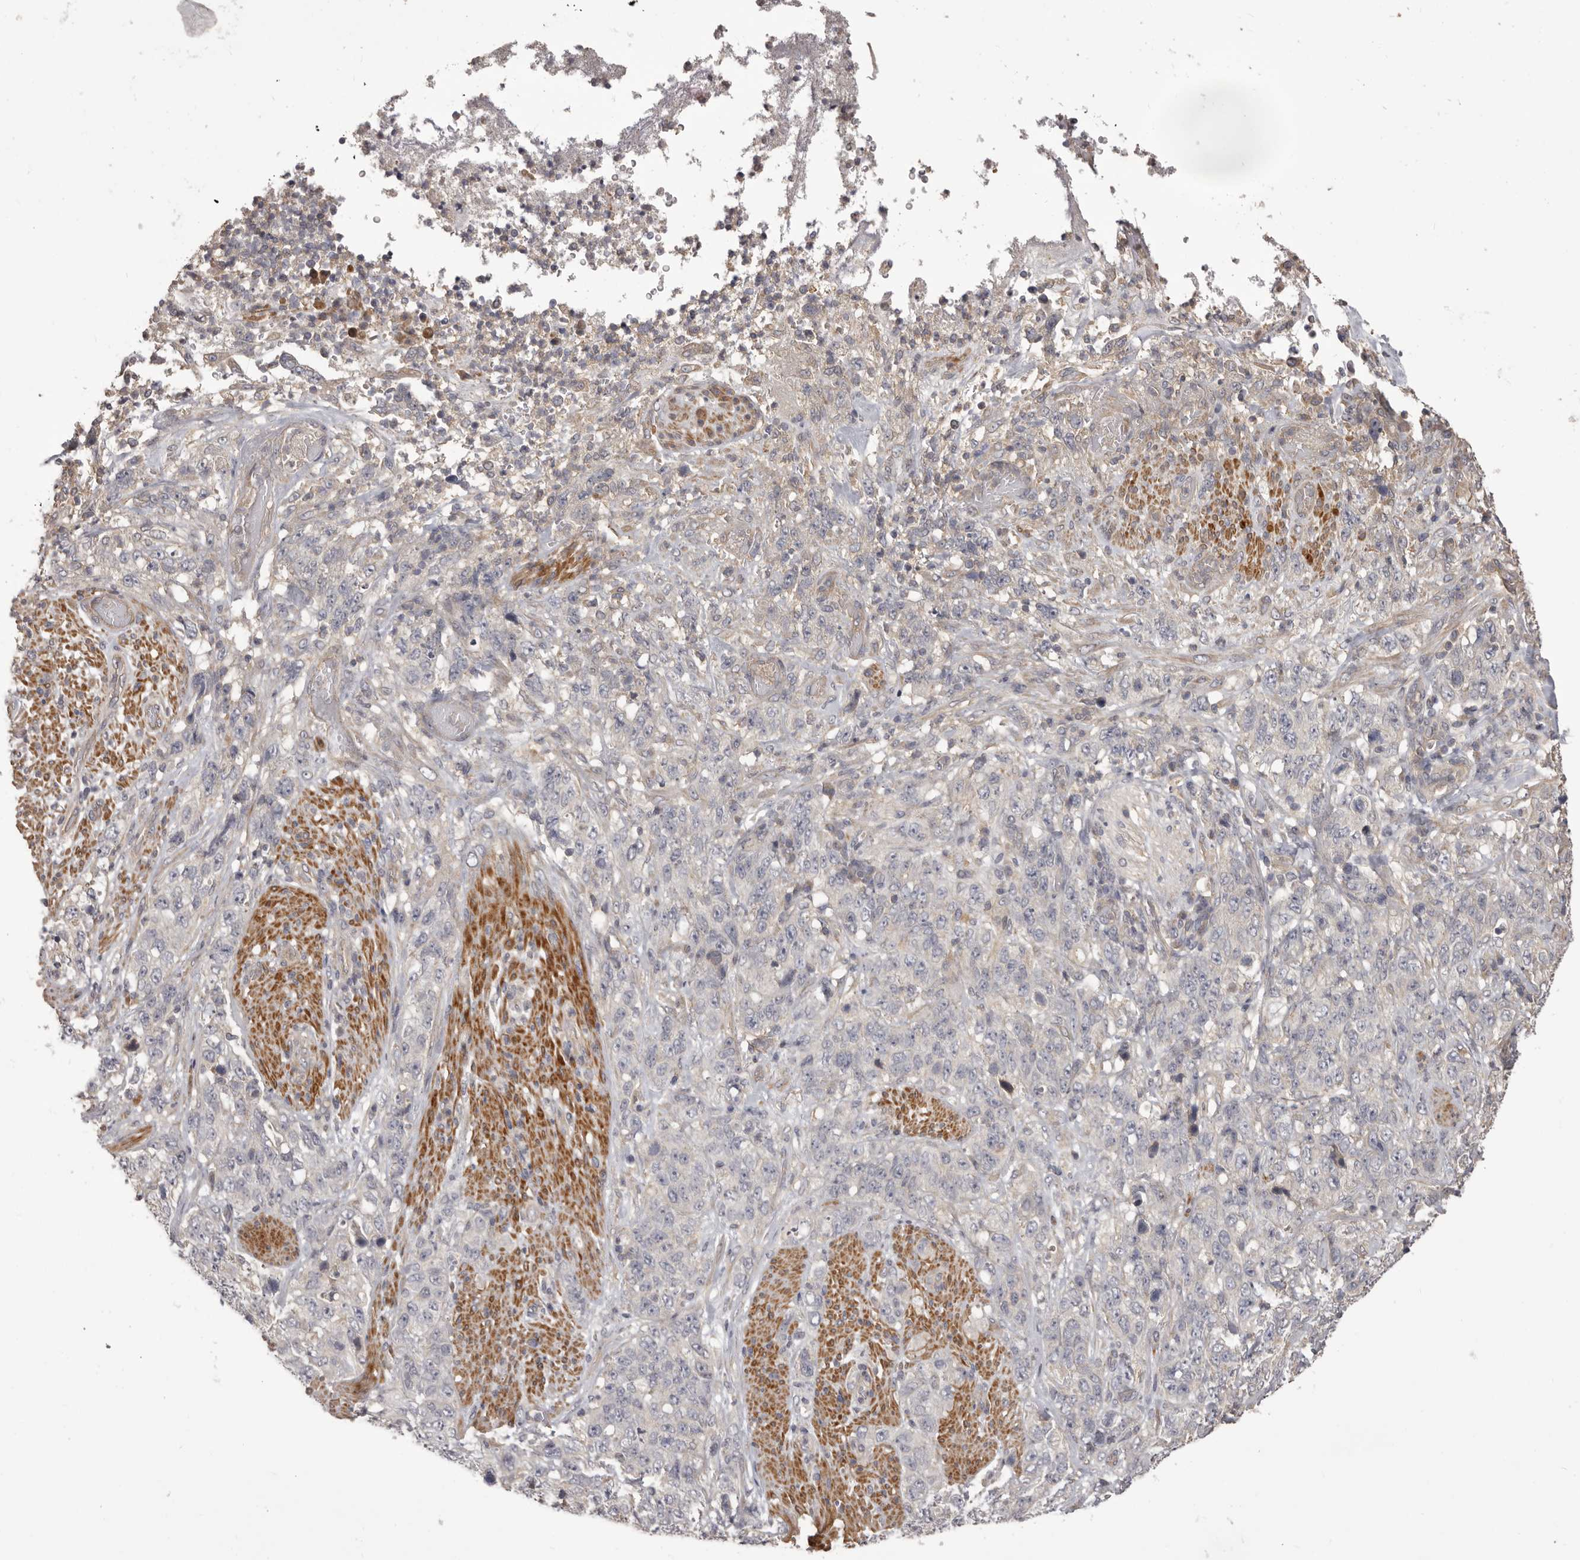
{"staining": {"intensity": "negative", "quantity": "none", "location": "none"}, "tissue": "stomach cancer", "cell_type": "Tumor cells", "image_type": "cancer", "snomed": [{"axis": "morphology", "description": "Adenocarcinoma, NOS"}, {"axis": "topography", "description": "Stomach"}], "caption": "Human stomach cancer stained for a protein using IHC exhibits no positivity in tumor cells.", "gene": "HRH1", "patient": {"sex": "male", "age": 48}}